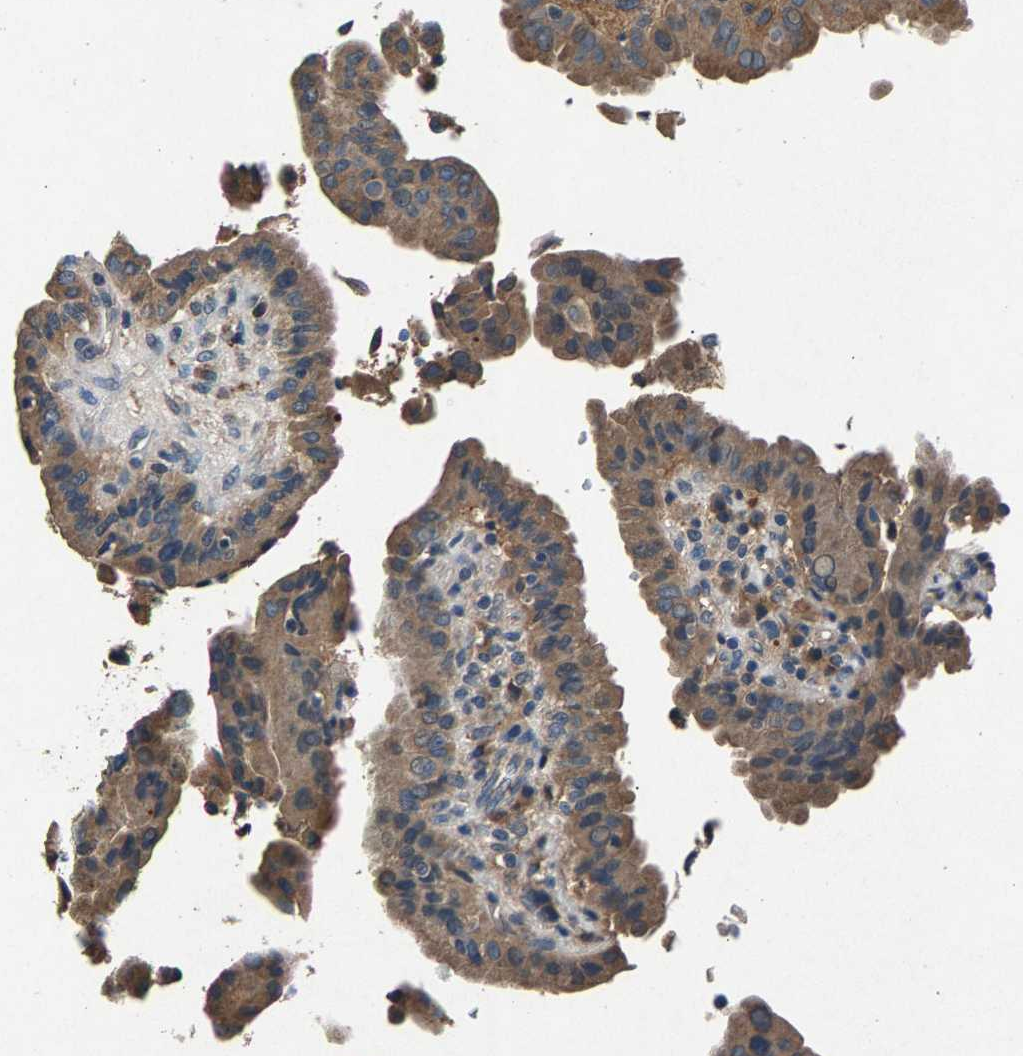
{"staining": {"intensity": "moderate", "quantity": ">75%", "location": "cytoplasmic/membranous"}, "tissue": "thyroid cancer", "cell_type": "Tumor cells", "image_type": "cancer", "snomed": [{"axis": "morphology", "description": "Papillary adenocarcinoma, NOS"}, {"axis": "topography", "description": "Thyroid gland"}], "caption": "Immunohistochemistry (IHC) photomicrograph of neoplastic tissue: thyroid cancer stained using immunohistochemistry (IHC) shows medium levels of moderate protein expression localized specifically in the cytoplasmic/membranous of tumor cells, appearing as a cytoplasmic/membranous brown color.", "gene": "PRXL2C", "patient": {"sex": "male", "age": 33}}